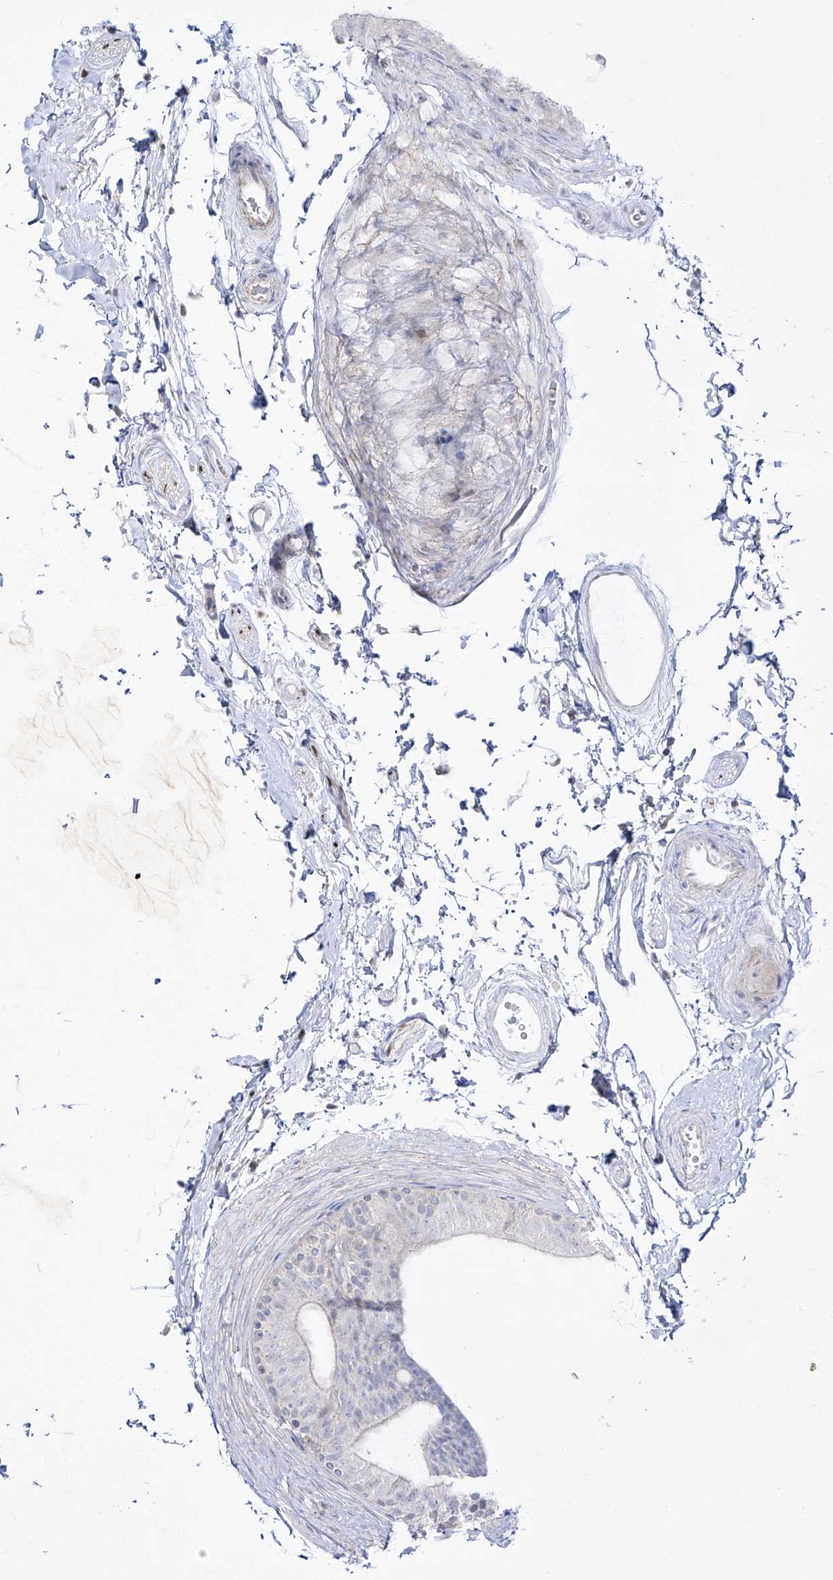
{"staining": {"intensity": "negative", "quantity": "none", "location": "none"}, "tissue": "epididymis", "cell_type": "Glandular cells", "image_type": "normal", "snomed": [{"axis": "morphology", "description": "Normal tissue, NOS"}, {"axis": "topography", "description": "Epididymis"}], "caption": "This is an IHC image of unremarkable human epididymis. There is no staining in glandular cells.", "gene": "DMKN", "patient": {"sex": "male", "age": 49}}